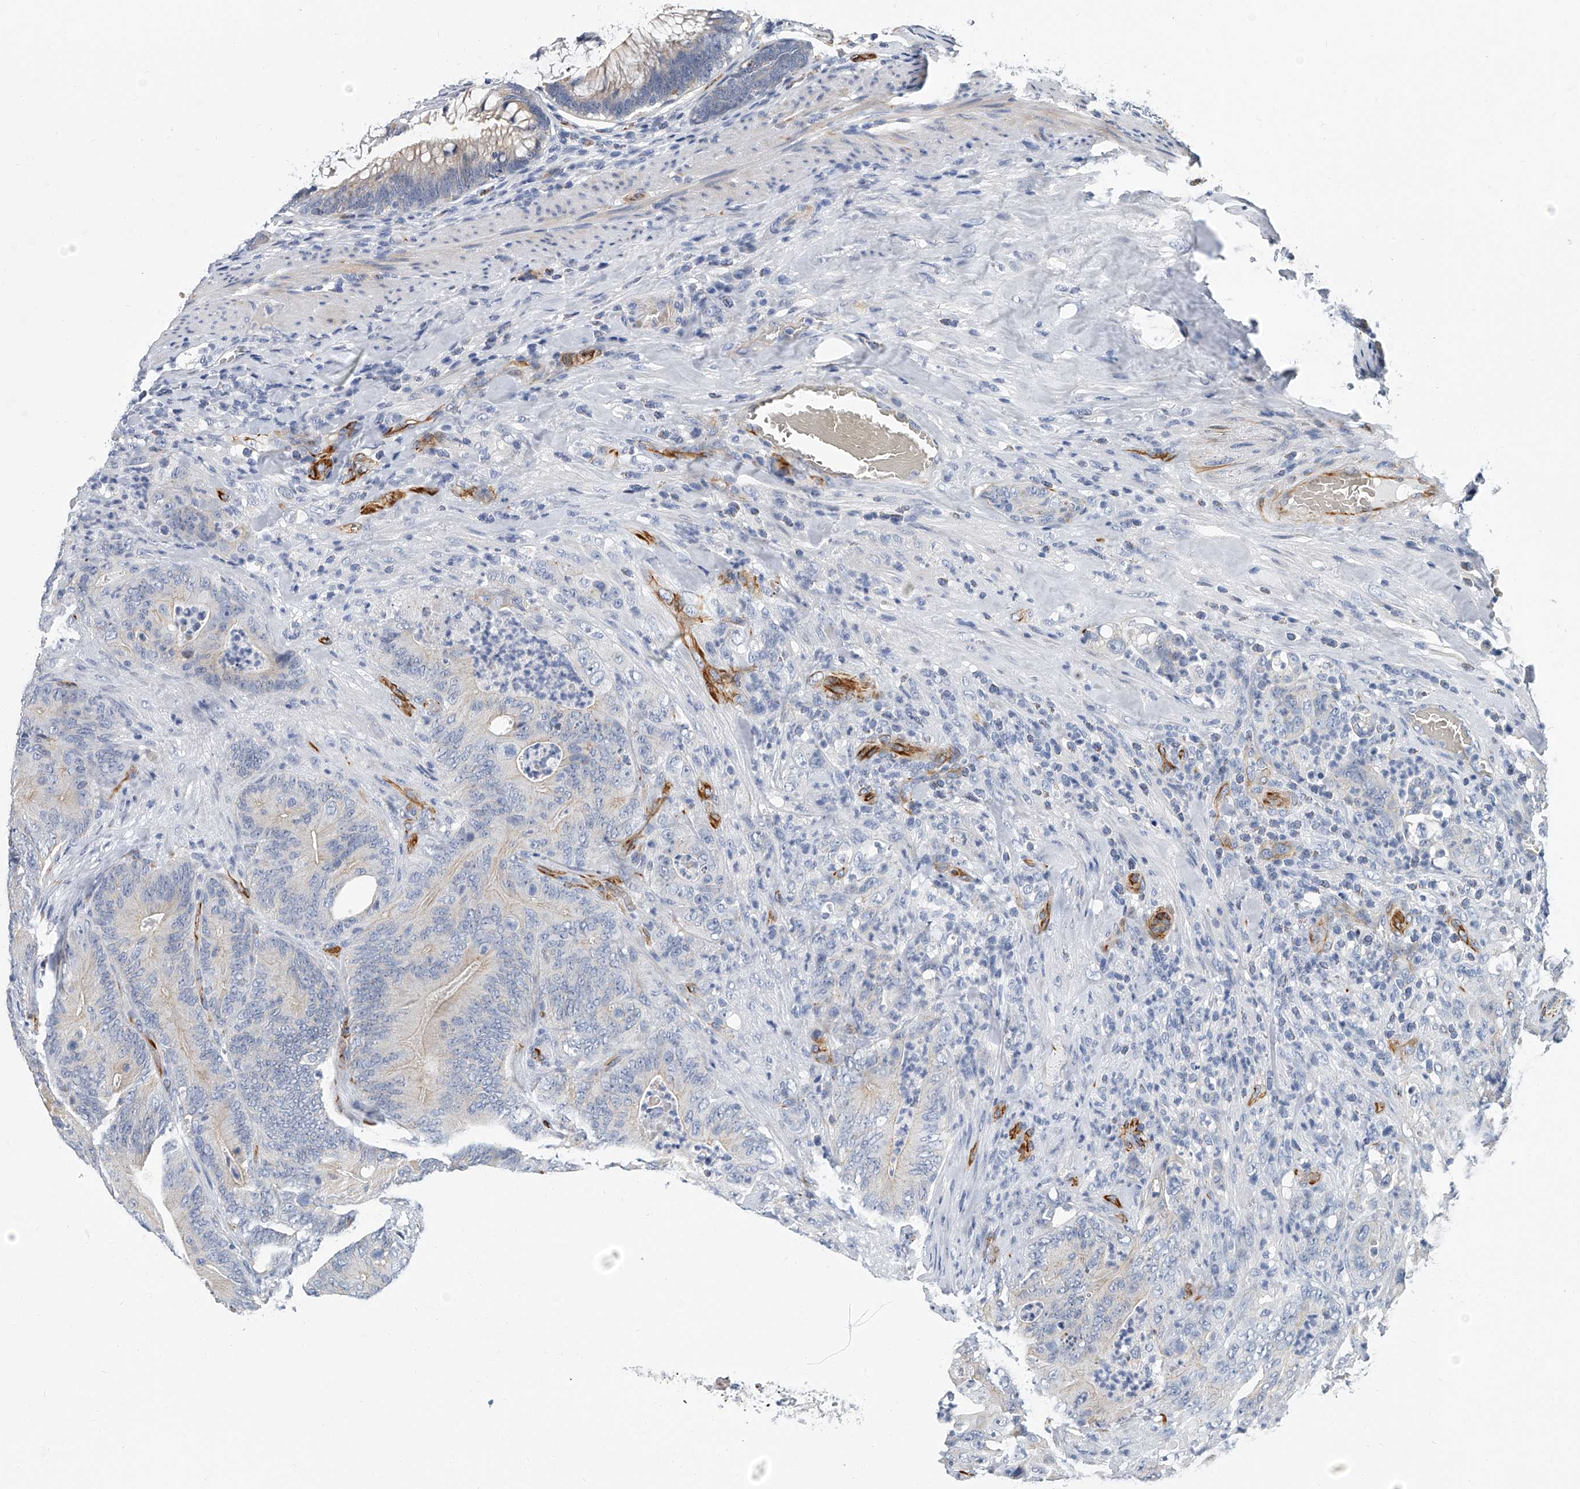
{"staining": {"intensity": "weak", "quantity": "<25%", "location": "cytoplasmic/membranous"}, "tissue": "colorectal cancer", "cell_type": "Tumor cells", "image_type": "cancer", "snomed": [{"axis": "morphology", "description": "Normal tissue, NOS"}, {"axis": "topography", "description": "Colon"}], "caption": "DAB immunohistochemical staining of human colorectal cancer demonstrates no significant positivity in tumor cells.", "gene": "KIRREL1", "patient": {"sex": "female", "age": 82}}